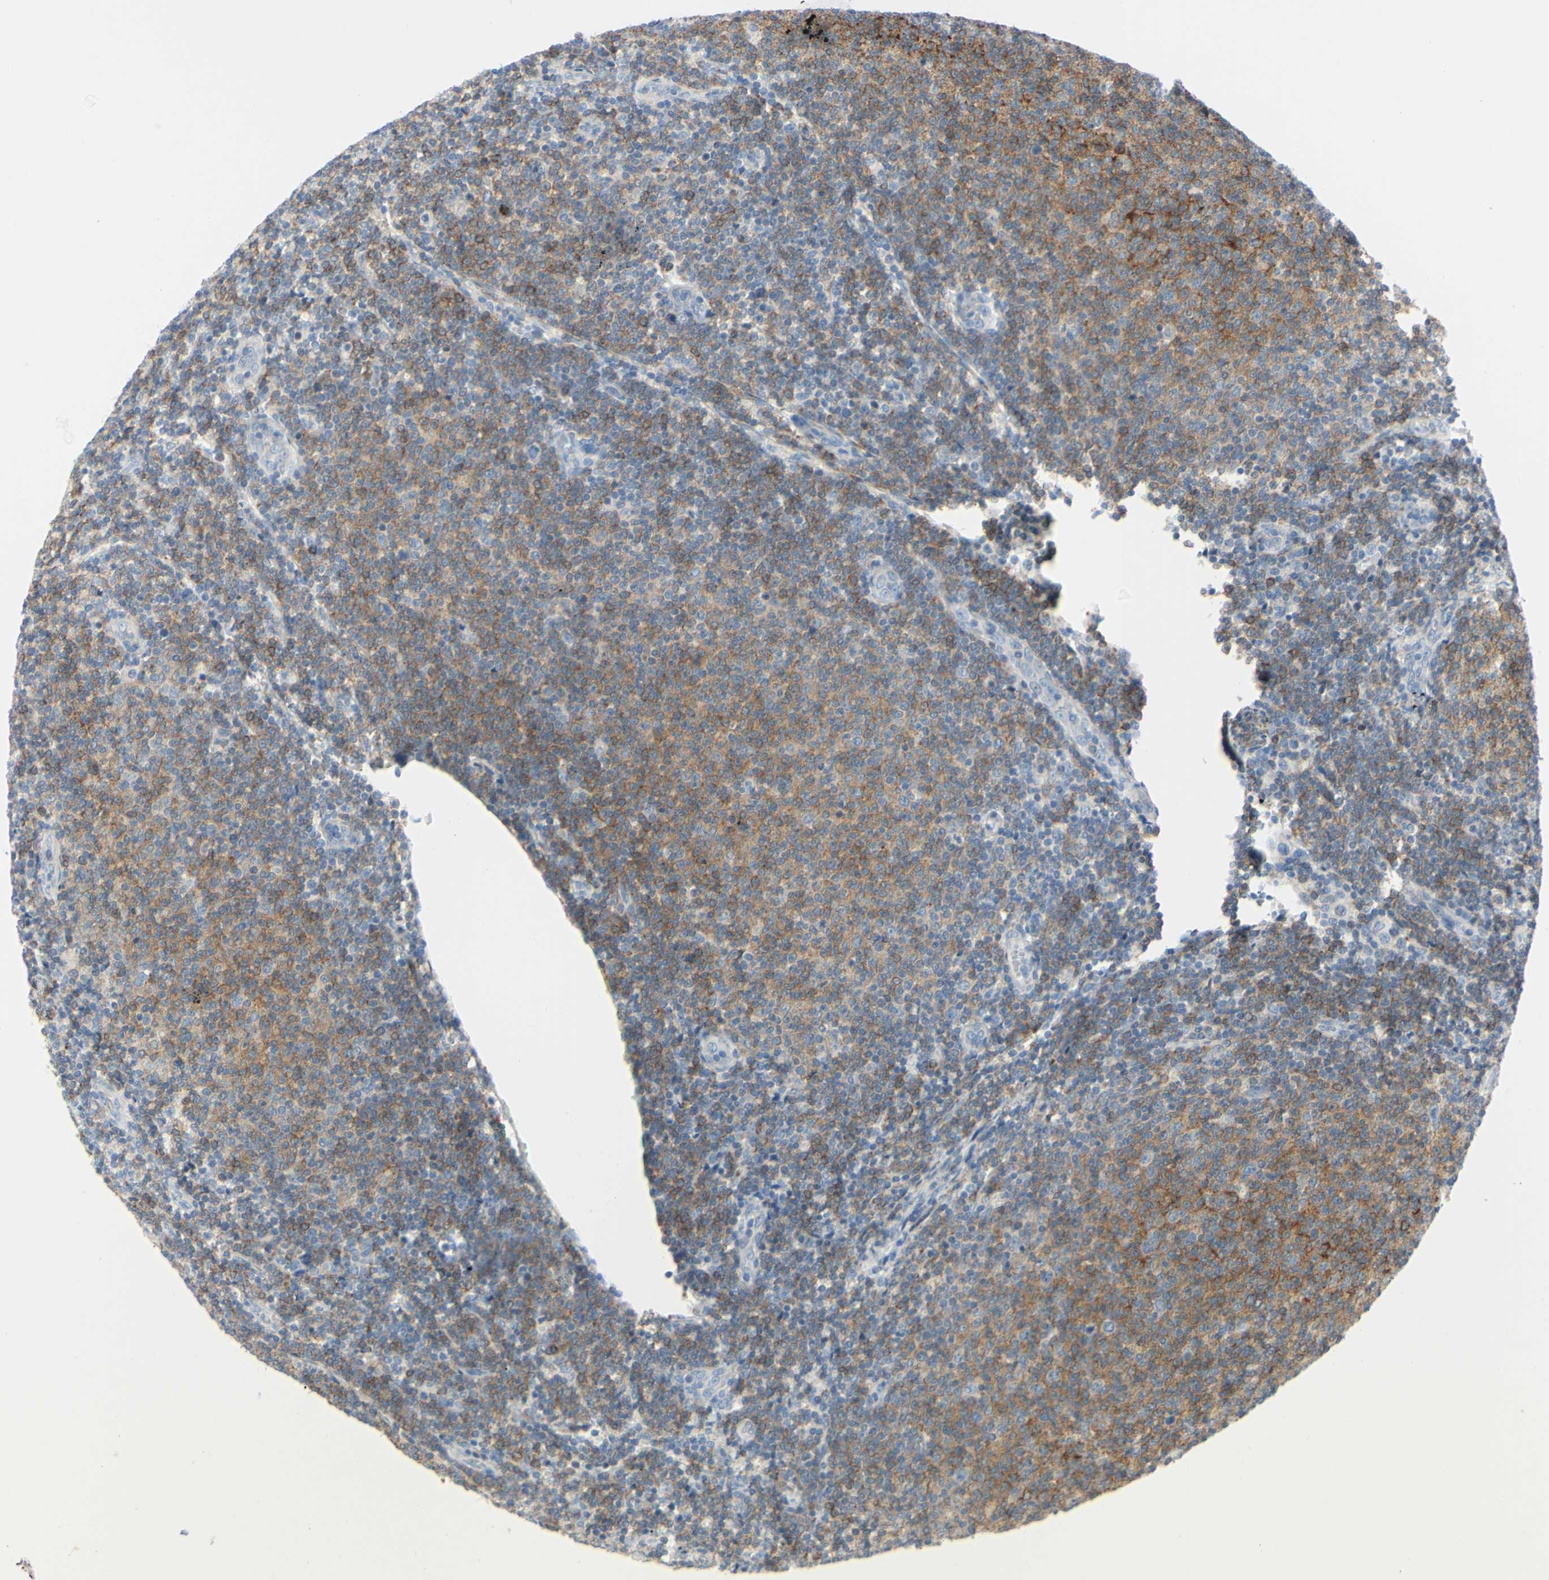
{"staining": {"intensity": "moderate", "quantity": ">75%", "location": "cytoplasmic/membranous"}, "tissue": "lymphoma", "cell_type": "Tumor cells", "image_type": "cancer", "snomed": [{"axis": "morphology", "description": "Malignant lymphoma, non-Hodgkin's type, Low grade"}, {"axis": "topography", "description": "Lymph node"}], "caption": "This is an image of IHC staining of malignant lymphoma, non-Hodgkin's type (low-grade), which shows moderate positivity in the cytoplasmic/membranous of tumor cells.", "gene": "MUC1", "patient": {"sex": "male", "age": 66}}